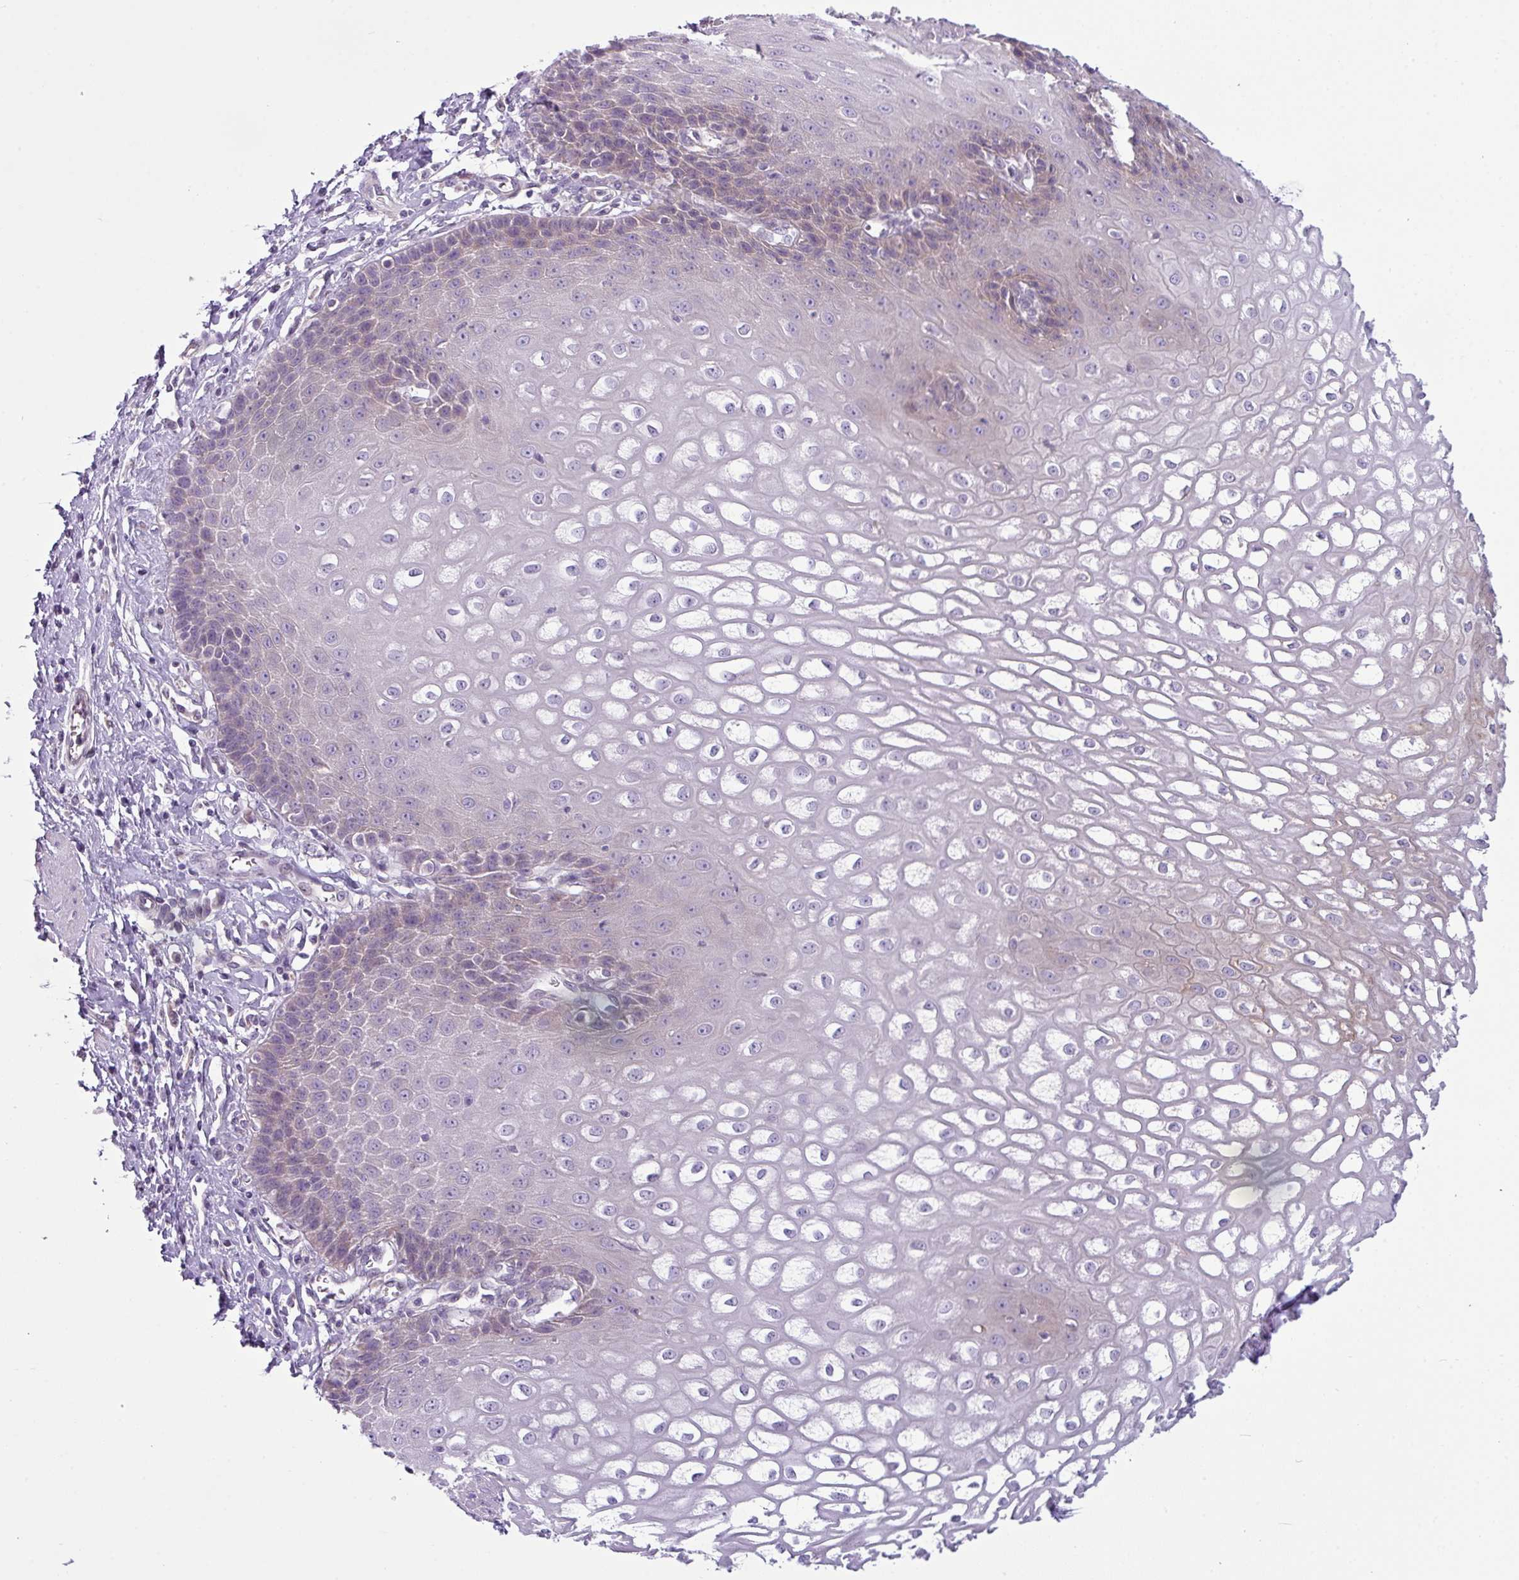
{"staining": {"intensity": "weak", "quantity": "<25%", "location": "cytoplasmic/membranous"}, "tissue": "esophagus", "cell_type": "Squamous epithelial cells", "image_type": "normal", "snomed": [{"axis": "morphology", "description": "Normal tissue, NOS"}, {"axis": "topography", "description": "Esophagus"}], "caption": "Image shows no significant protein expression in squamous epithelial cells of benign esophagus. (Brightfield microscopy of DAB IHC at high magnification).", "gene": "TOR1AIP2", "patient": {"sex": "male", "age": 67}}